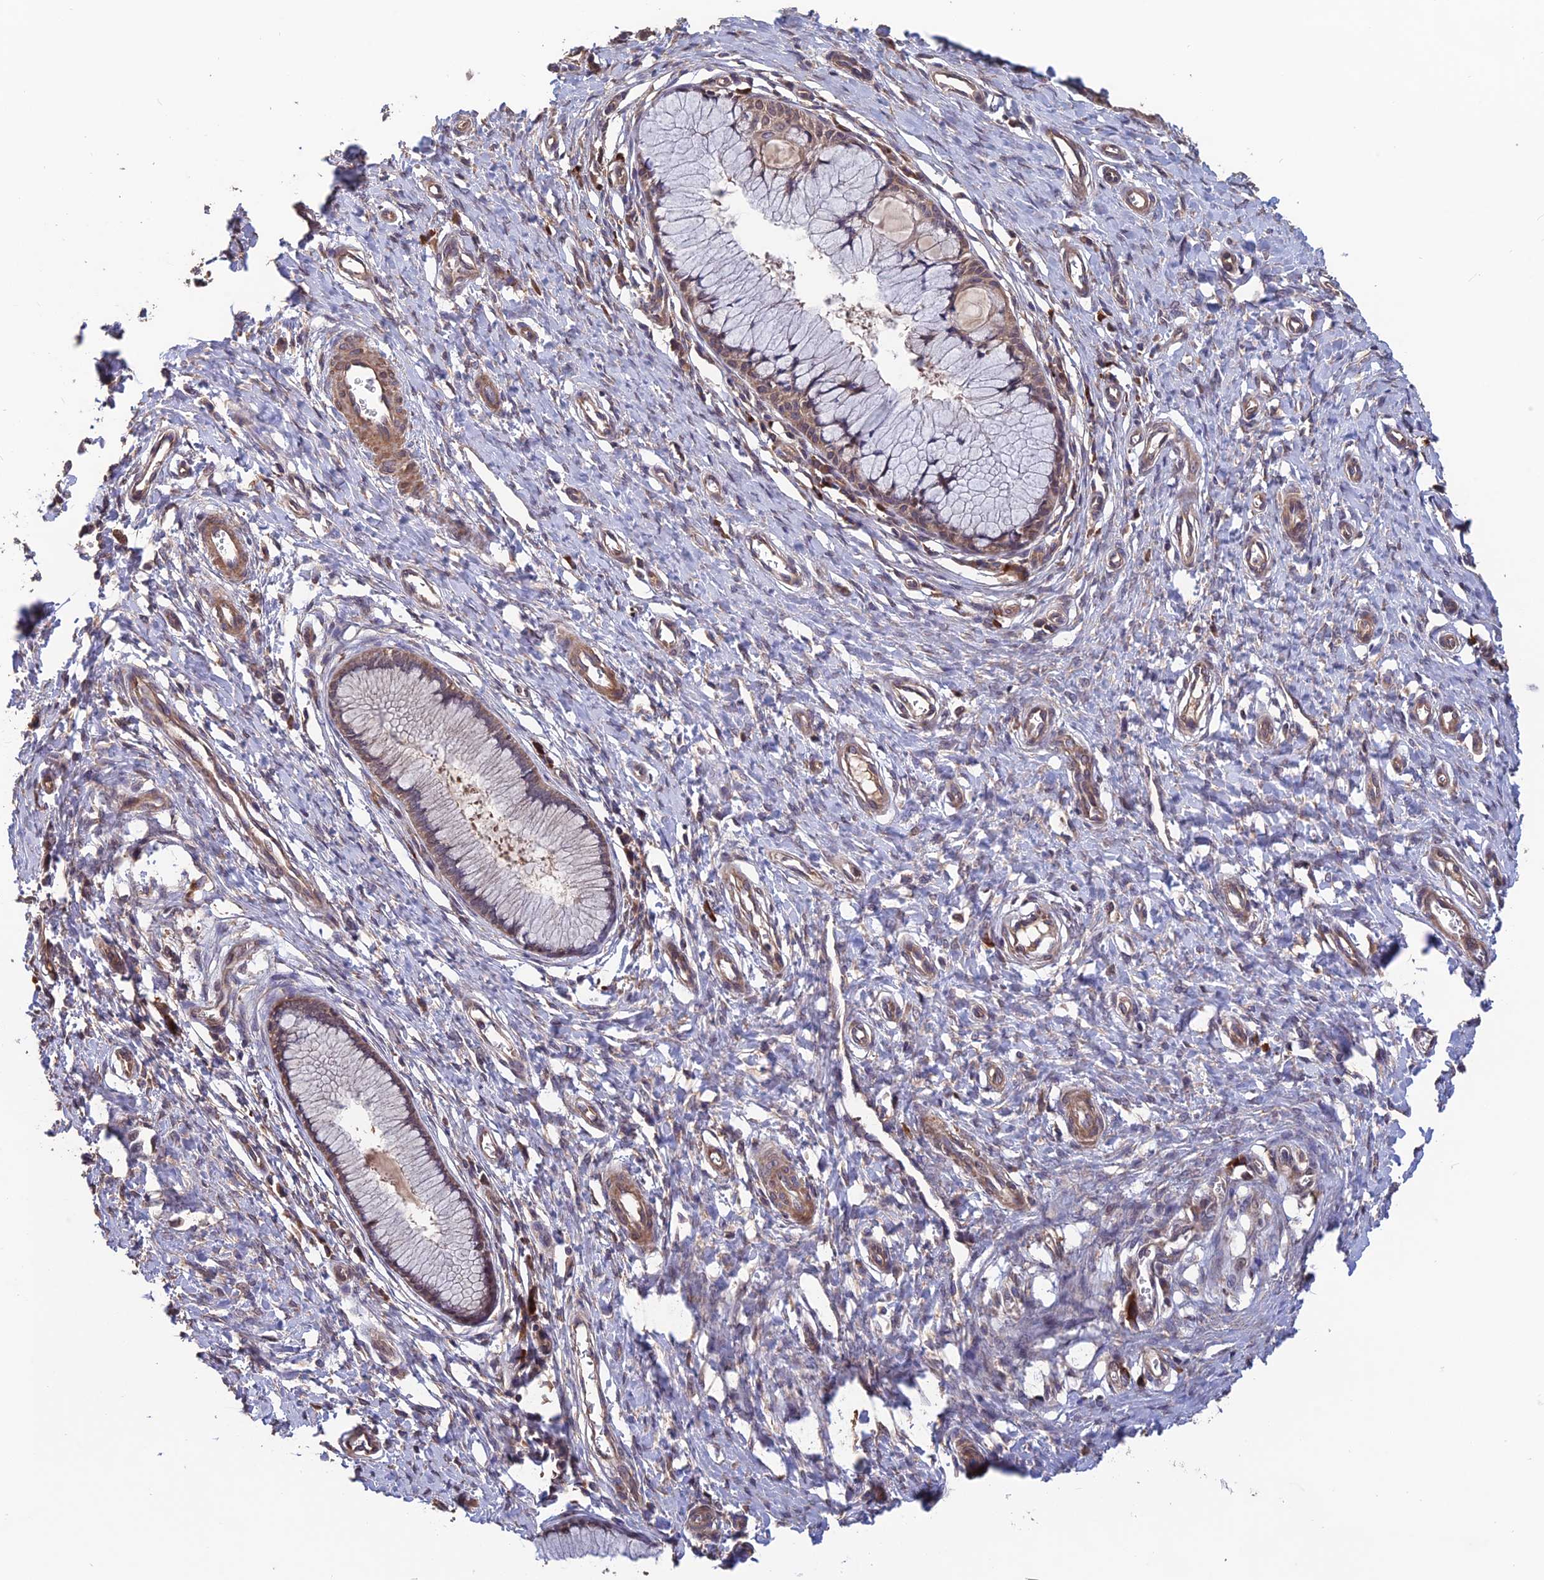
{"staining": {"intensity": "moderate", "quantity": "25%-75%", "location": "cytoplasmic/membranous"}, "tissue": "cervix", "cell_type": "Glandular cells", "image_type": "normal", "snomed": [{"axis": "morphology", "description": "Normal tissue, NOS"}, {"axis": "topography", "description": "Cervix"}], "caption": "Protein expression analysis of normal human cervix reveals moderate cytoplasmic/membranous staining in about 25%-75% of glandular cells.", "gene": "SHISA5", "patient": {"sex": "female", "age": 55}}